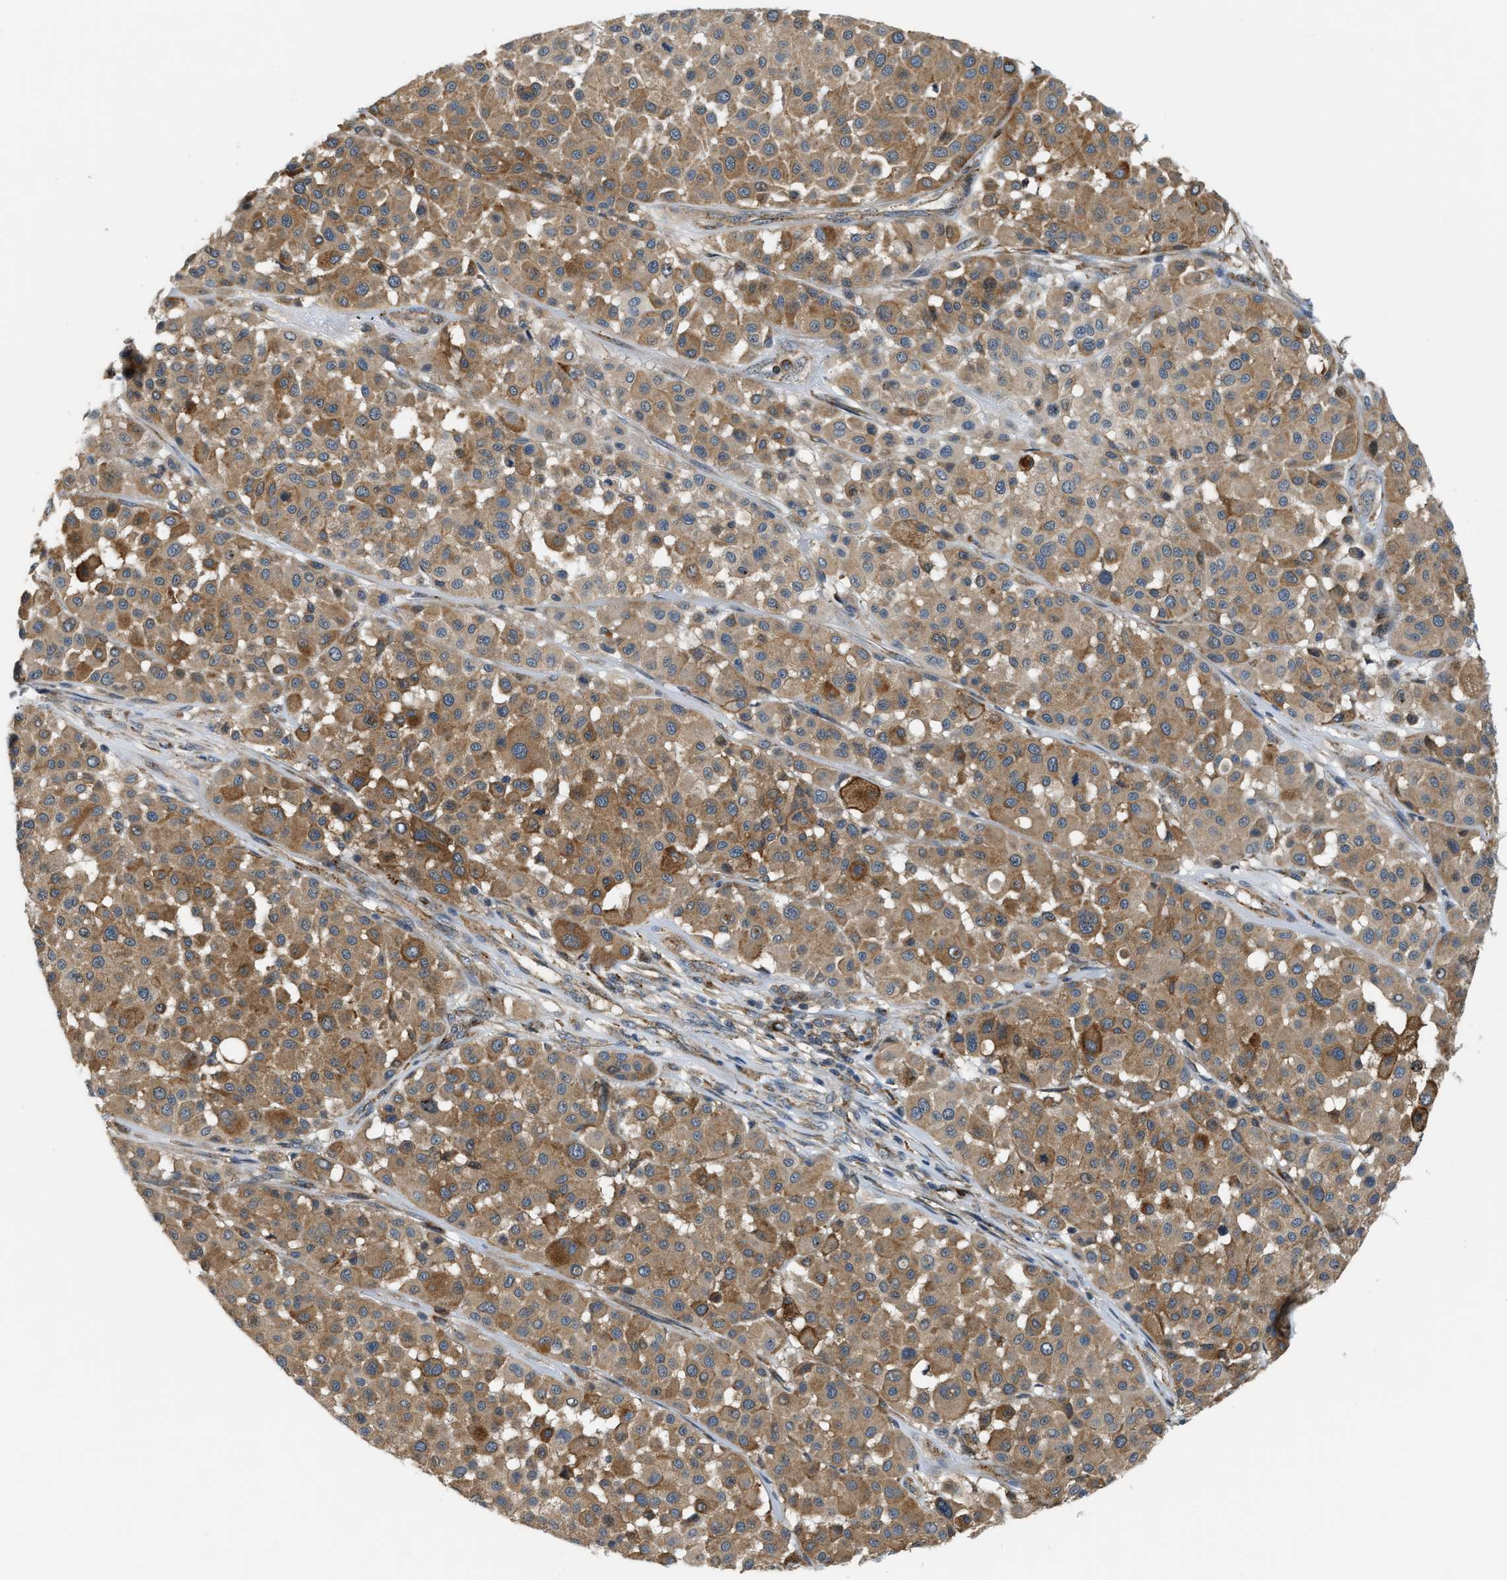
{"staining": {"intensity": "moderate", "quantity": ">75%", "location": "cytoplasmic/membranous"}, "tissue": "melanoma", "cell_type": "Tumor cells", "image_type": "cancer", "snomed": [{"axis": "morphology", "description": "Malignant melanoma, Metastatic site"}, {"axis": "topography", "description": "Soft tissue"}], "caption": "Immunohistochemical staining of melanoma exhibits medium levels of moderate cytoplasmic/membranous protein expression in about >75% of tumor cells.", "gene": "STARD3NL", "patient": {"sex": "male", "age": 41}}